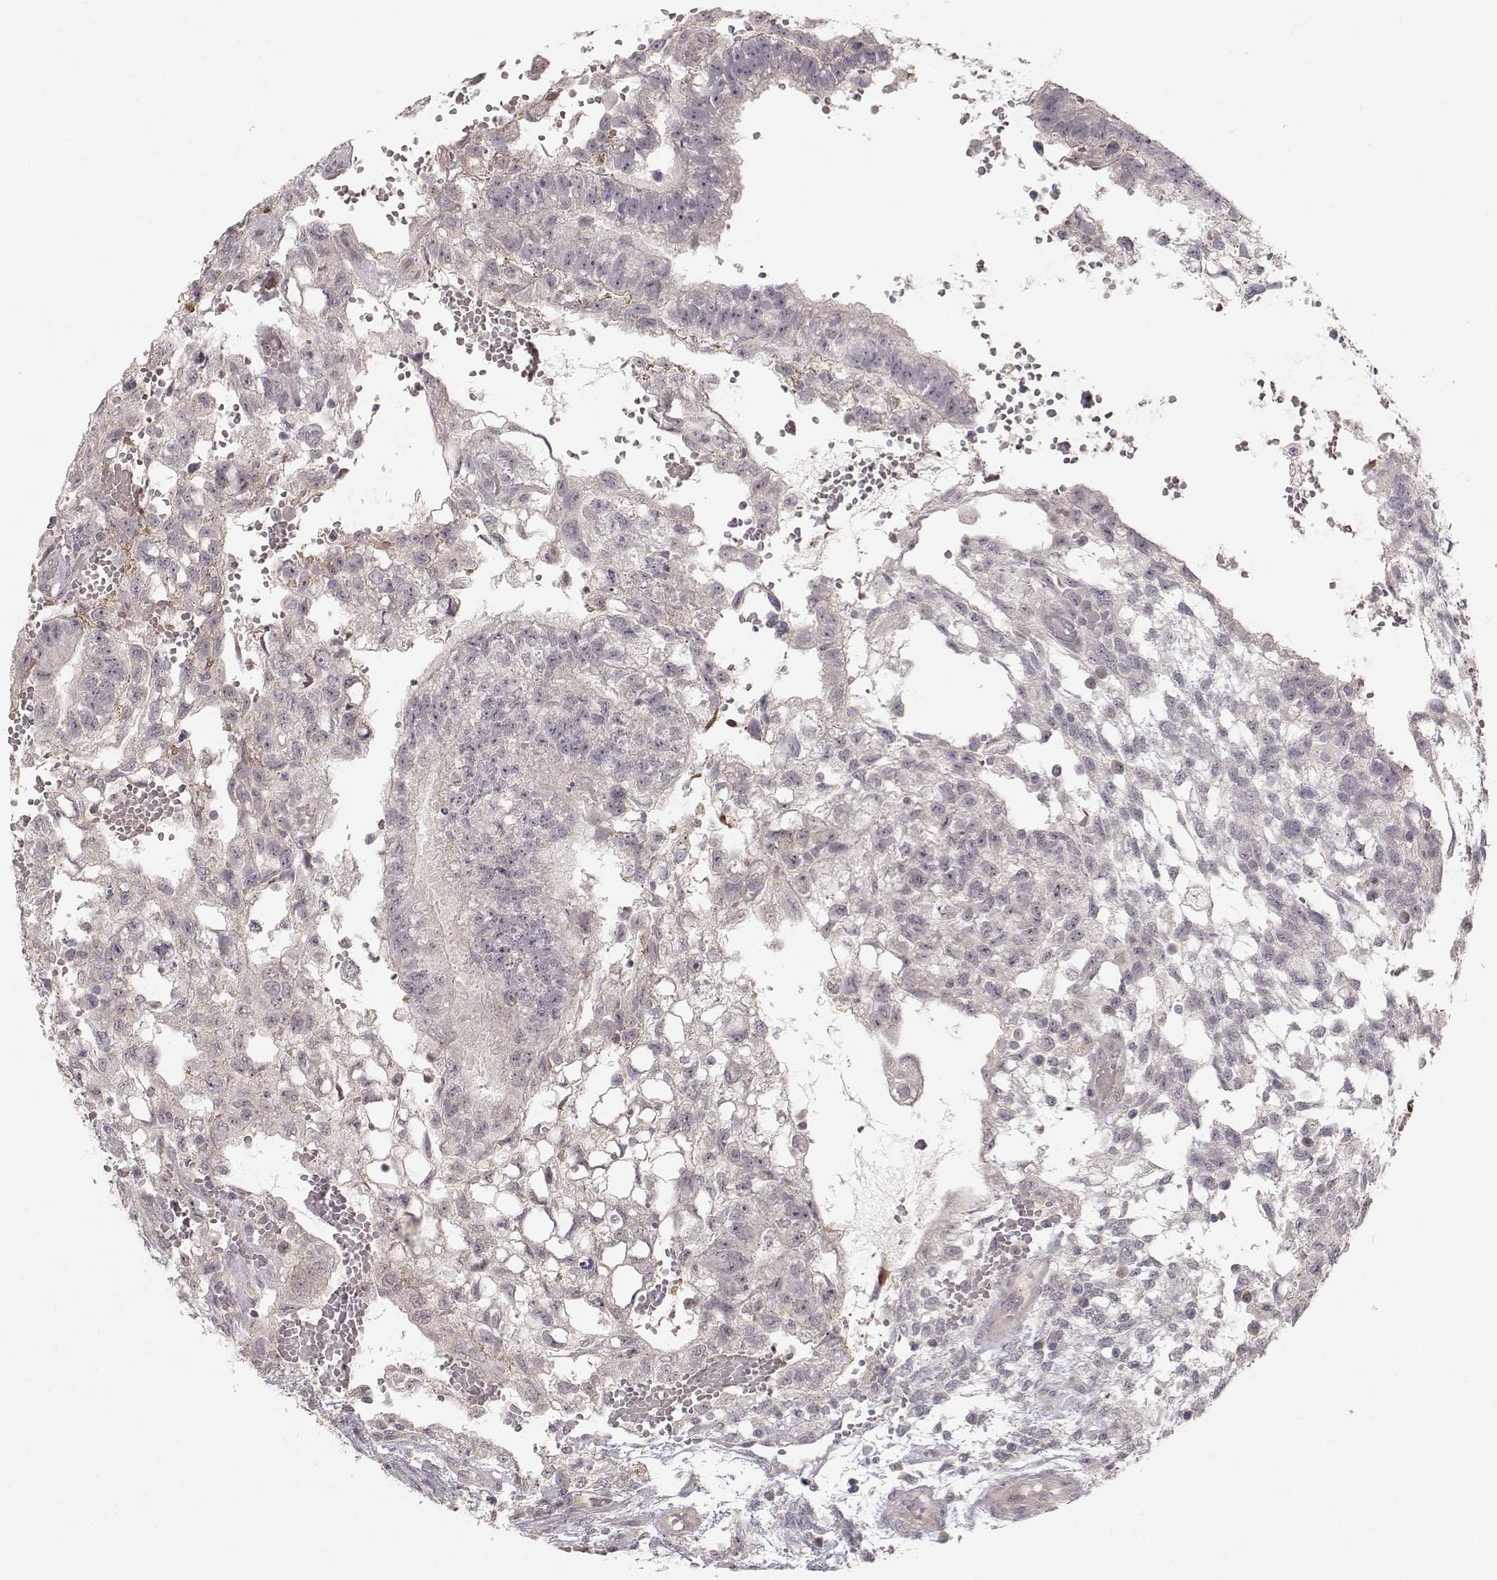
{"staining": {"intensity": "negative", "quantity": "none", "location": "none"}, "tissue": "testis cancer", "cell_type": "Tumor cells", "image_type": "cancer", "snomed": [{"axis": "morphology", "description": "Carcinoma, Embryonal, NOS"}, {"axis": "topography", "description": "Testis"}], "caption": "DAB immunohistochemical staining of testis cancer shows no significant expression in tumor cells. (DAB (3,3'-diaminobenzidine) immunohistochemistry (IHC) visualized using brightfield microscopy, high magnification).", "gene": "PNMT", "patient": {"sex": "male", "age": 32}}